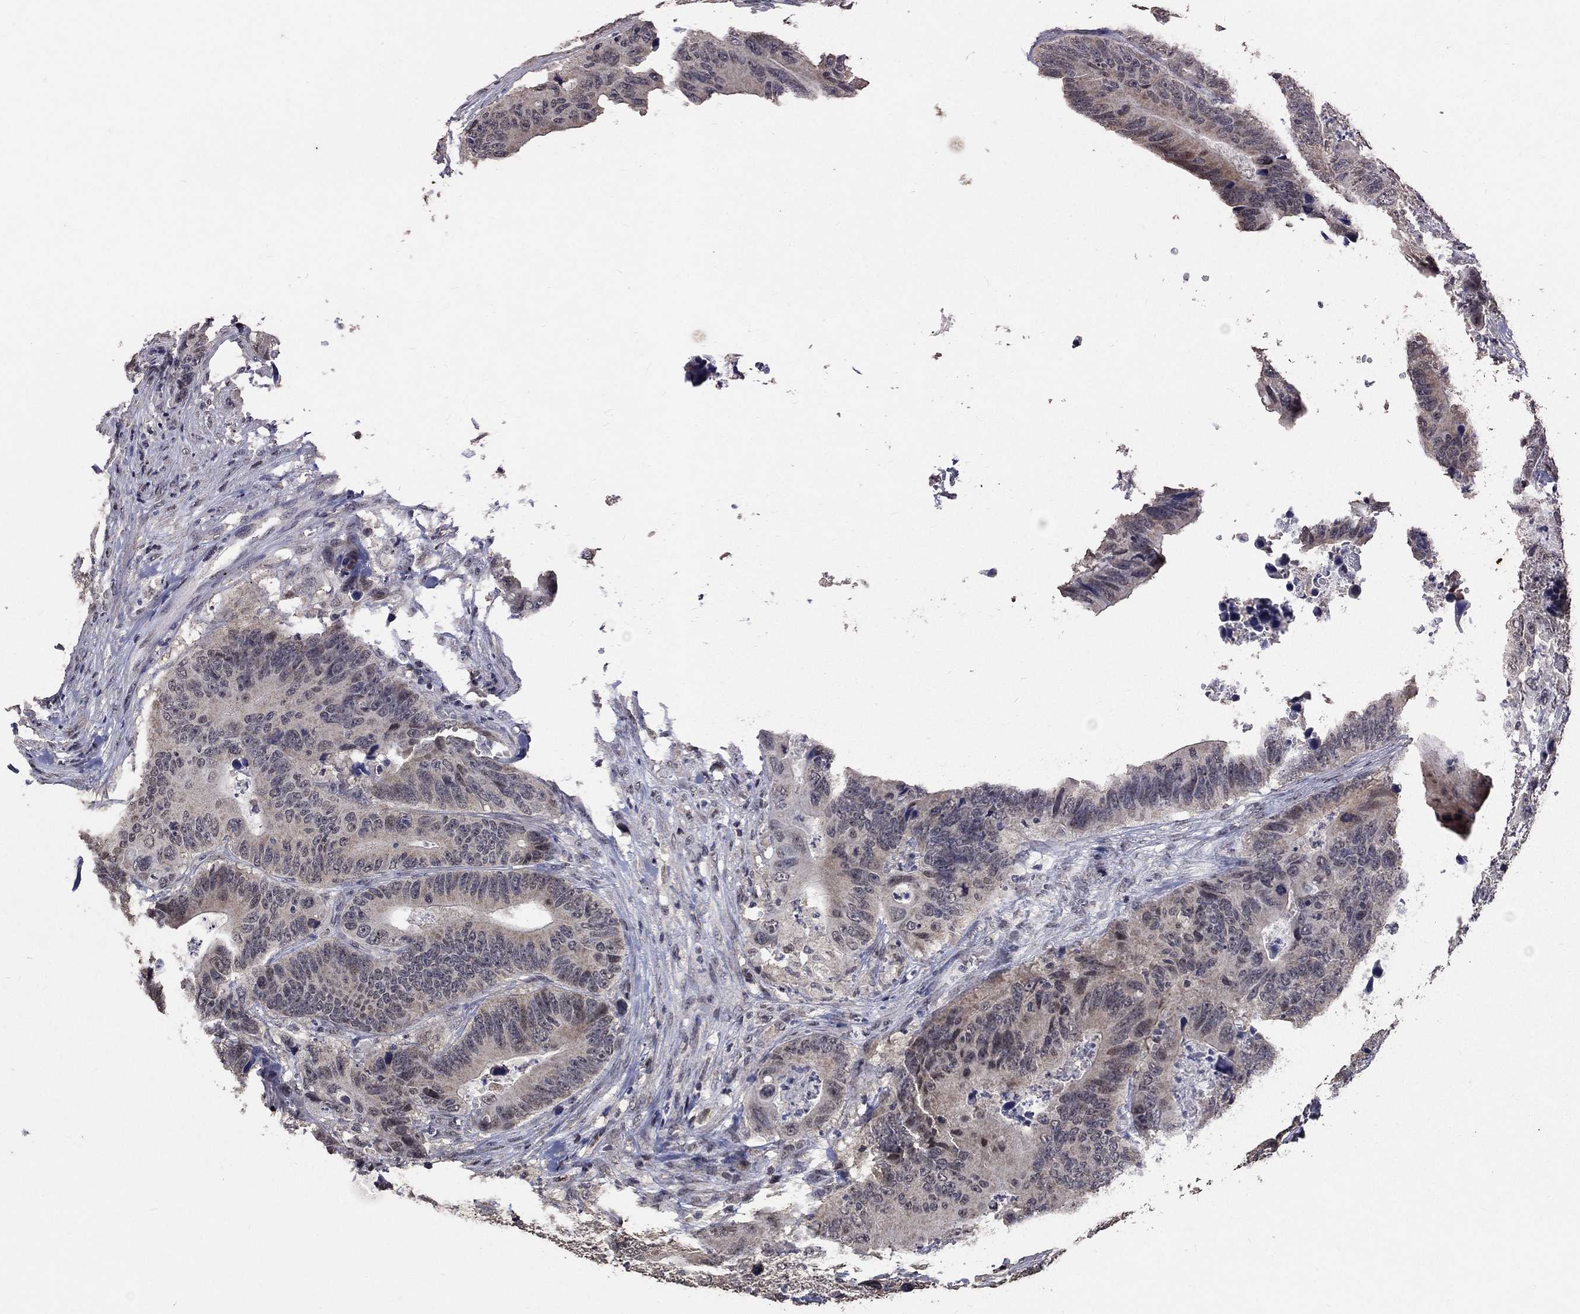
{"staining": {"intensity": "negative", "quantity": "none", "location": "none"}, "tissue": "colorectal cancer", "cell_type": "Tumor cells", "image_type": "cancer", "snomed": [{"axis": "morphology", "description": "Adenocarcinoma, NOS"}, {"axis": "topography", "description": "Colon"}], "caption": "A high-resolution histopathology image shows immunohistochemistry staining of colorectal cancer, which demonstrates no significant expression in tumor cells. (Immunohistochemistry (ihc), brightfield microscopy, high magnification).", "gene": "SPATA33", "patient": {"sex": "female", "age": 90}}